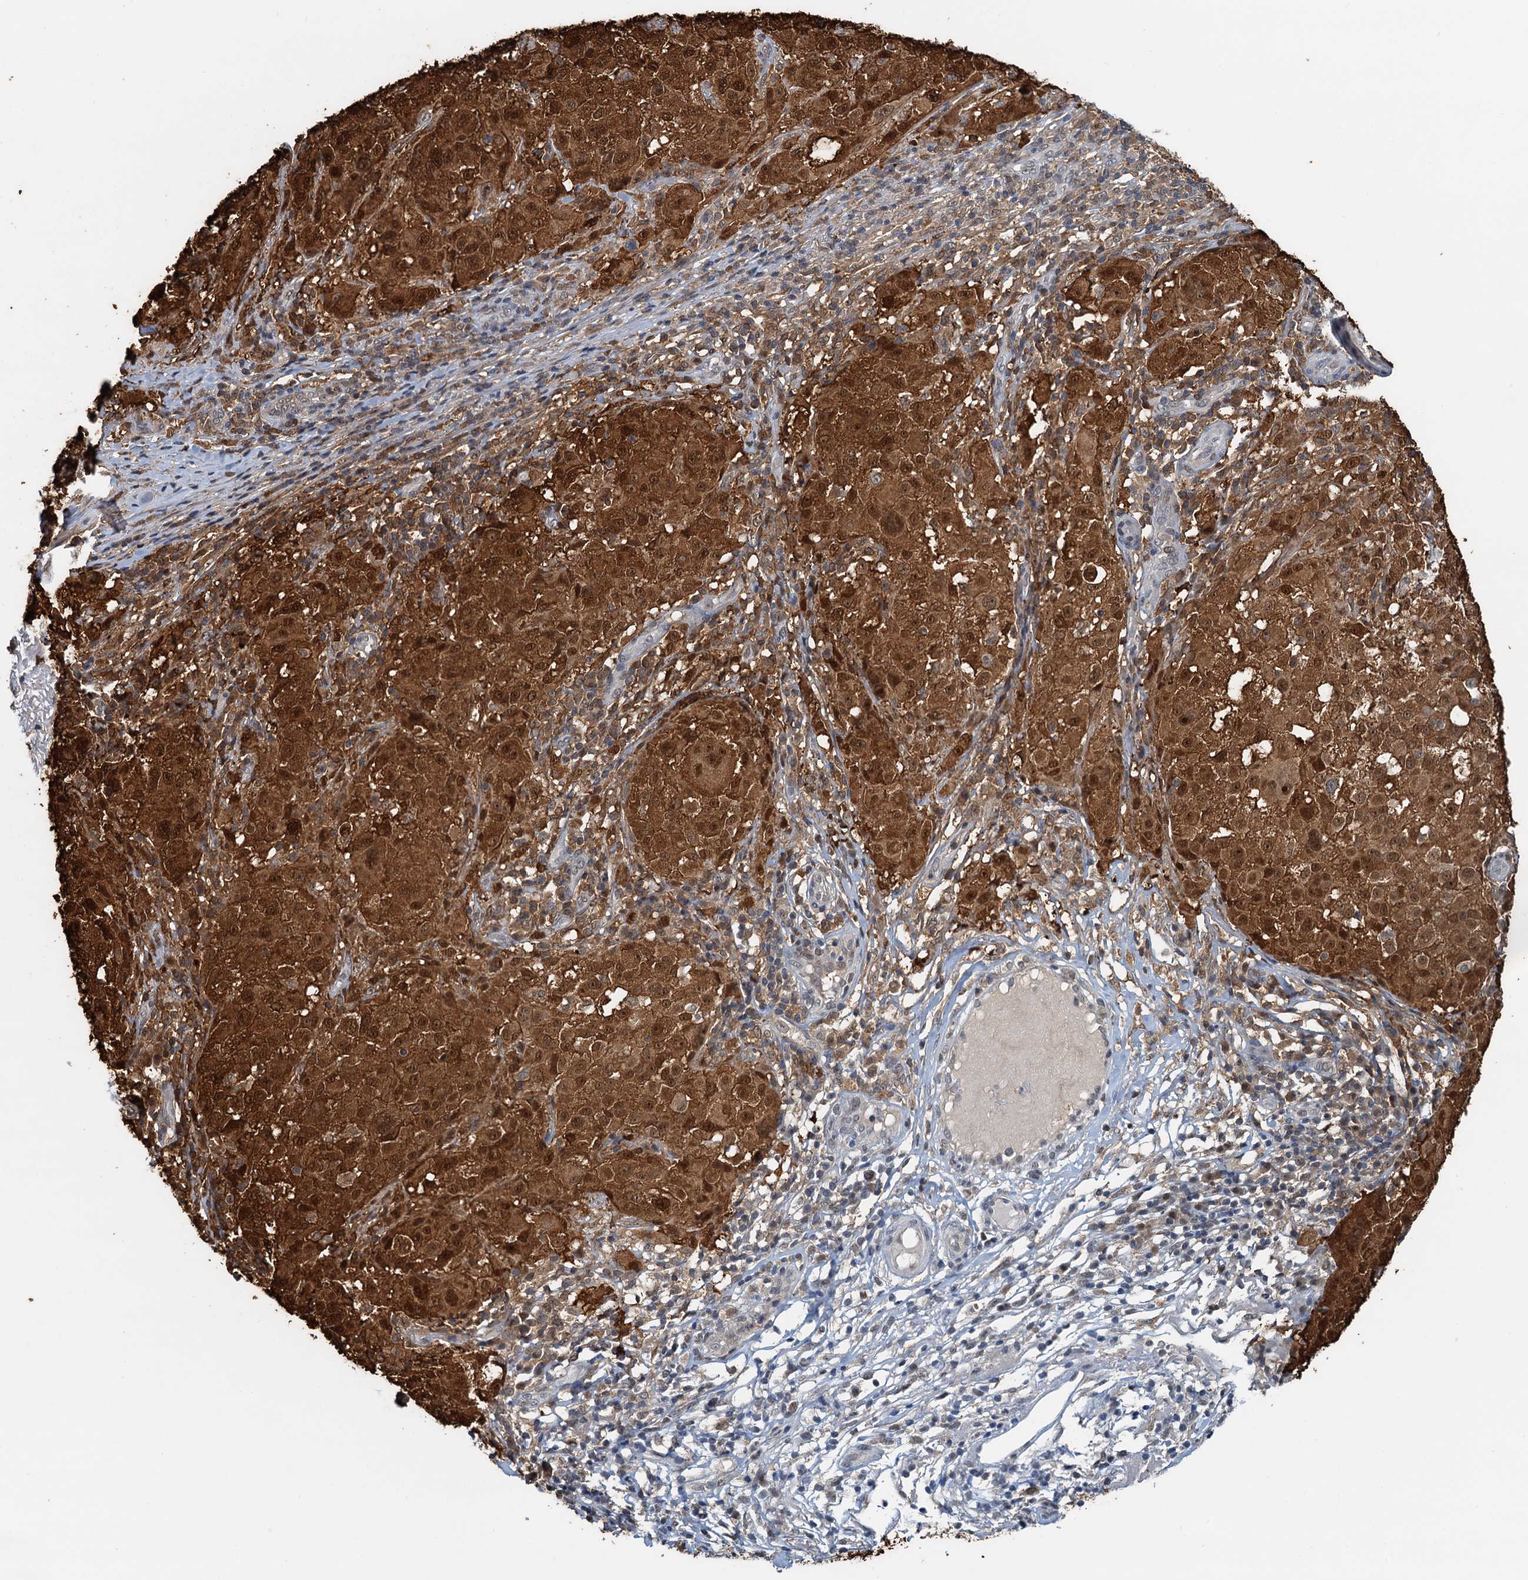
{"staining": {"intensity": "strong", "quantity": ">75%", "location": "cytoplasmic/membranous,nuclear"}, "tissue": "melanoma", "cell_type": "Tumor cells", "image_type": "cancer", "snomed": [{"axis": "morphology", "description": "Necrosis, NOS"}, {"axis": "morphology", "description": "Malignant melanoma, NOS"}, {"axis": "topography", "description": "Skin"}], "caption": "There is high levels of strong cytoplasmic/membranous and nuclear staining in tumor cells of malignant melanoma, as demonstrated by immunohistochemical staining (brown color).", "gene": "SPINDOC", "patient": {"sex": "female", "age": 87}}